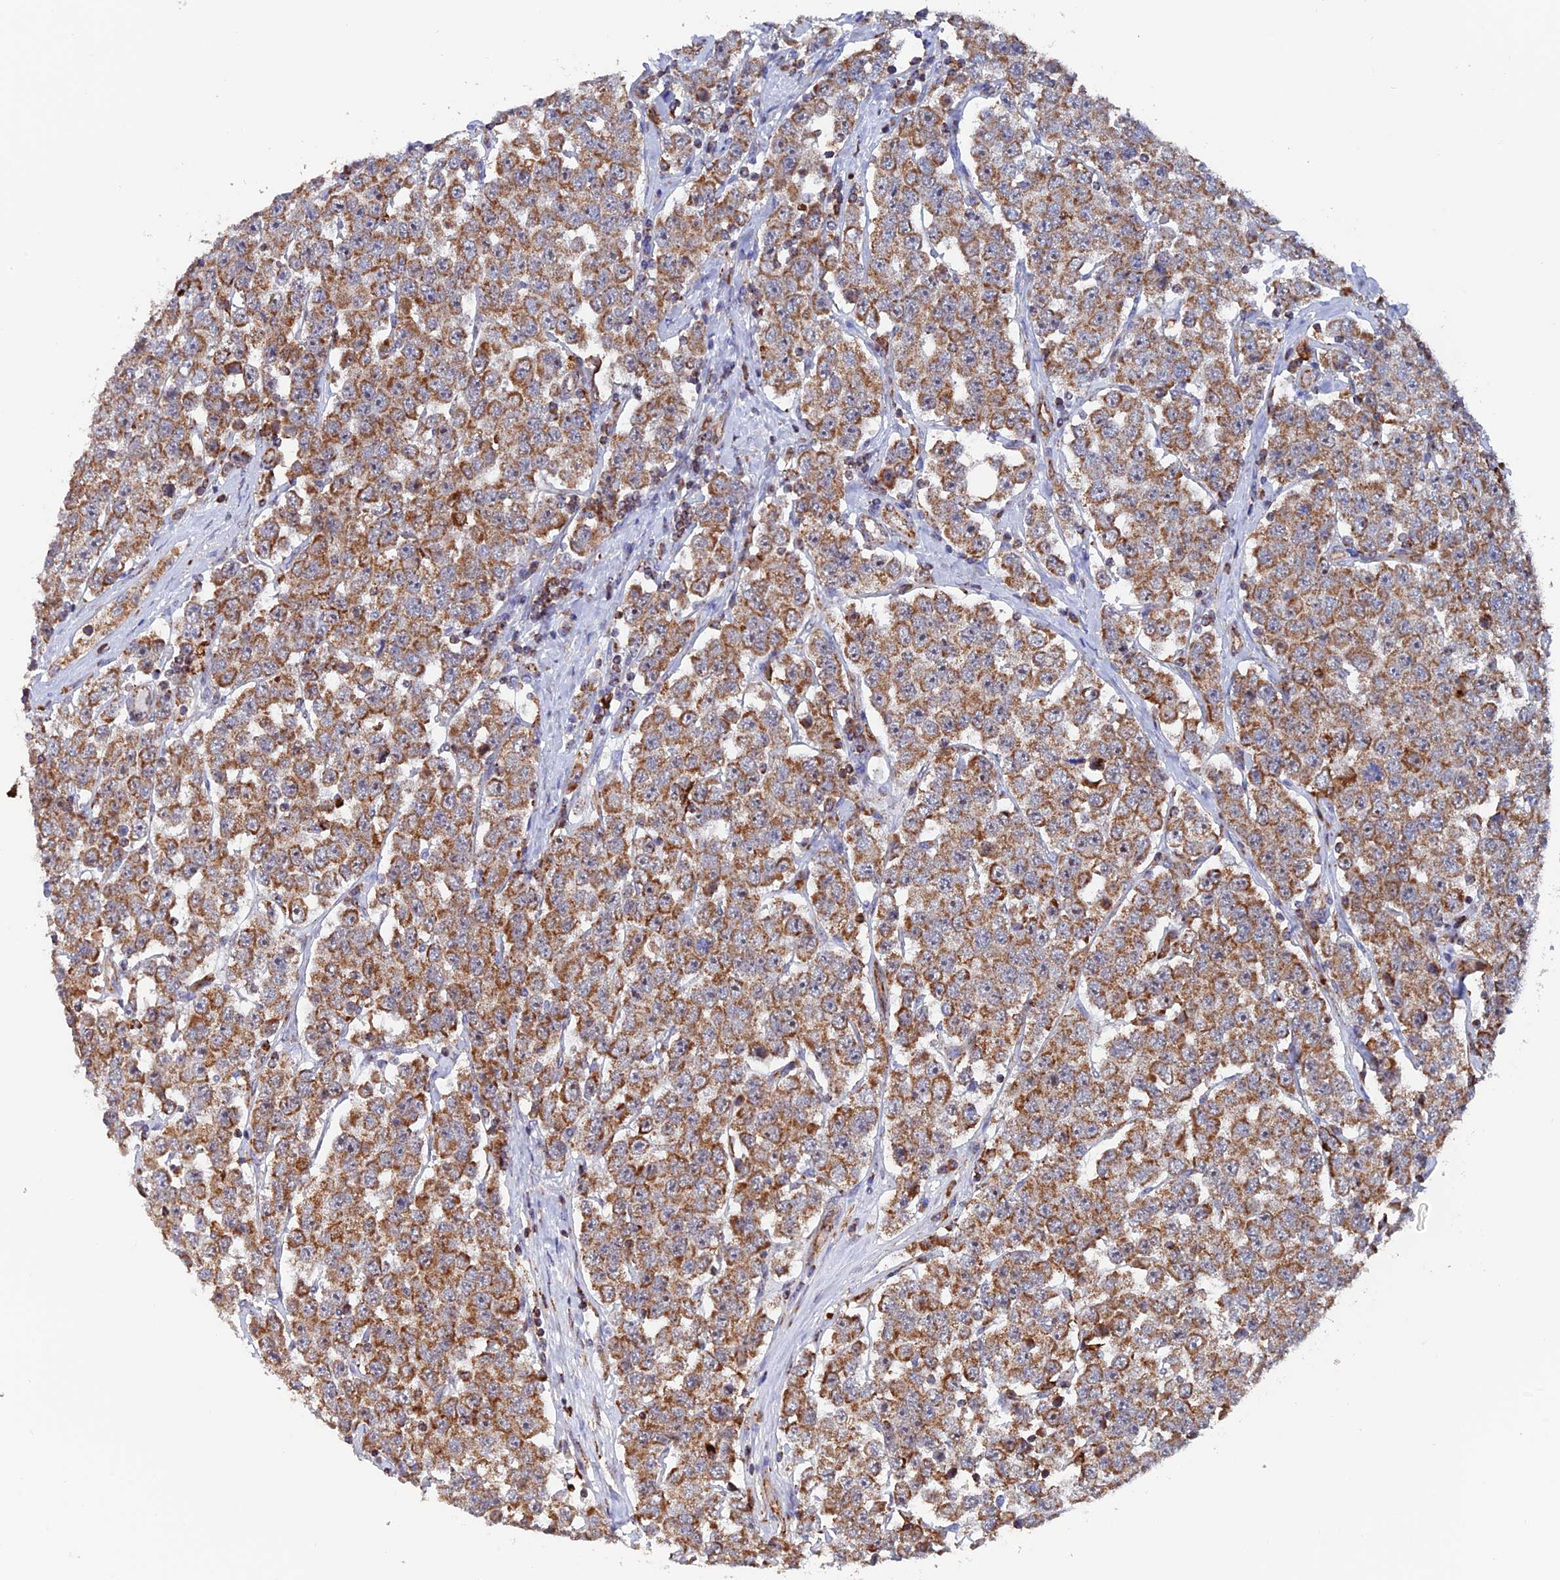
{"staining": {"intensity": "strong", "quantity": ">75%", "location": "cytoplasmic/membranous"}, "tissue": "testis cancer", "cell_type": "Tumor cells", "image_type": "cancer", "snomed": [{"axis": "morphology", "description": "Seminoma, NOS"}, {"axis": "topography", "description": "Testis"}], "caption": "About >75% of tumor cells in testis cancer display strong cytoplasmic/membranous protein expression as visualized by brown immunohistochemical staining.", "gene": "DTYMK", "patient": {"sex": "male", "age": 28}}